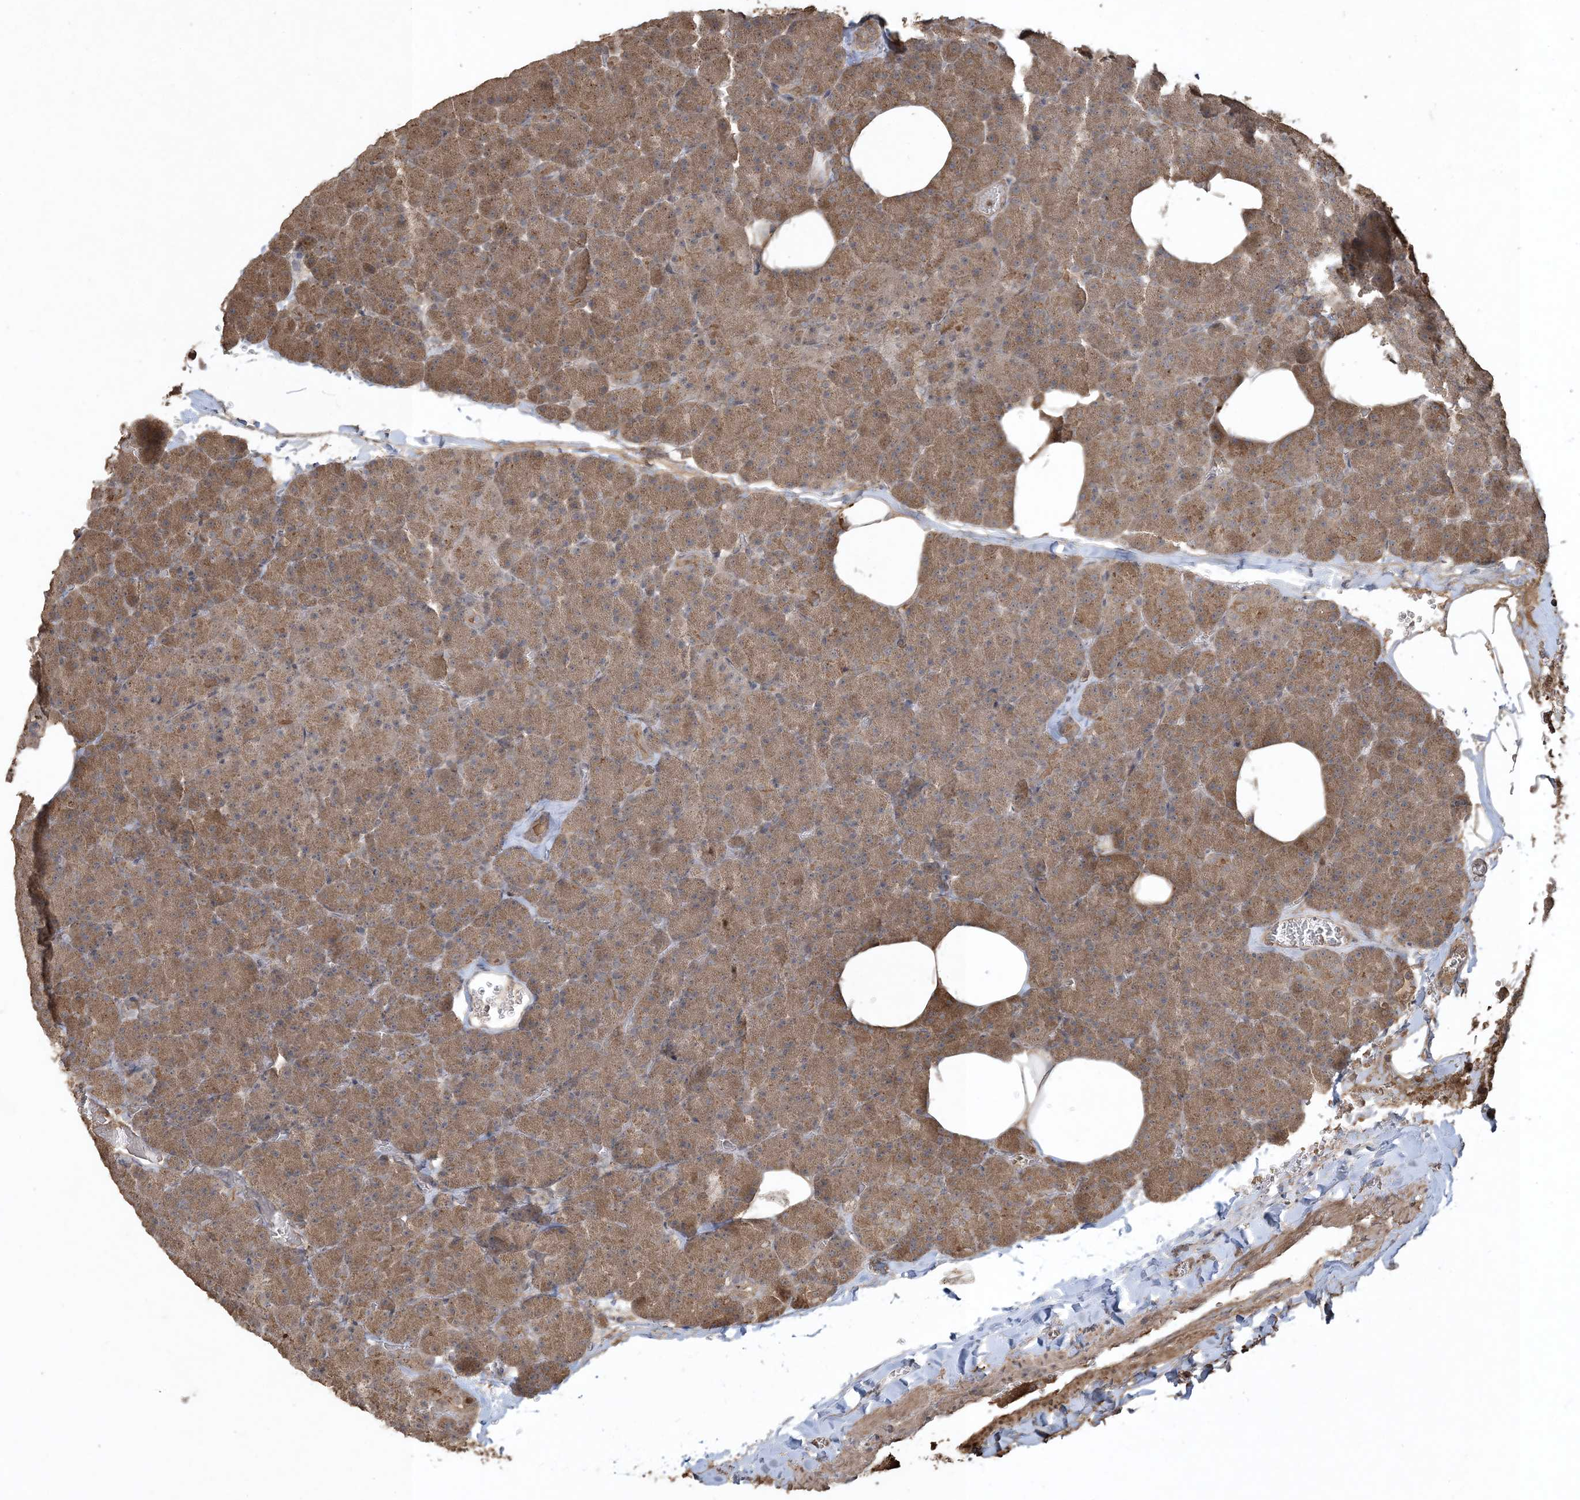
{"staining": {"intensity": "moderate", "quantity": ">75%", "location": "cytoplasmic/membranous"}, "tissue": "pancreas", "cell_type": "Exocrine glandular cells", "image_type": "normal", "snomed": [{"axis": "morphology", "description": "Normal tissue, NOS"}, {"axis": "morphology", "description": "Carcinoid, malignant, NOS"}, {"axis": "topography", "description": "Pancreas"}], "caption": "Pancreas stained with IHC exhibits moderate cytoplasmic/membranous expression in approximately >75% of exocrine glandular cells. (DAB (3,3'-diaminobenzidine) = brown stain, brightfield microscopy at high magnification).", "gene": "EFCAB8", "patient": {"sex": "female", "age": 35}}